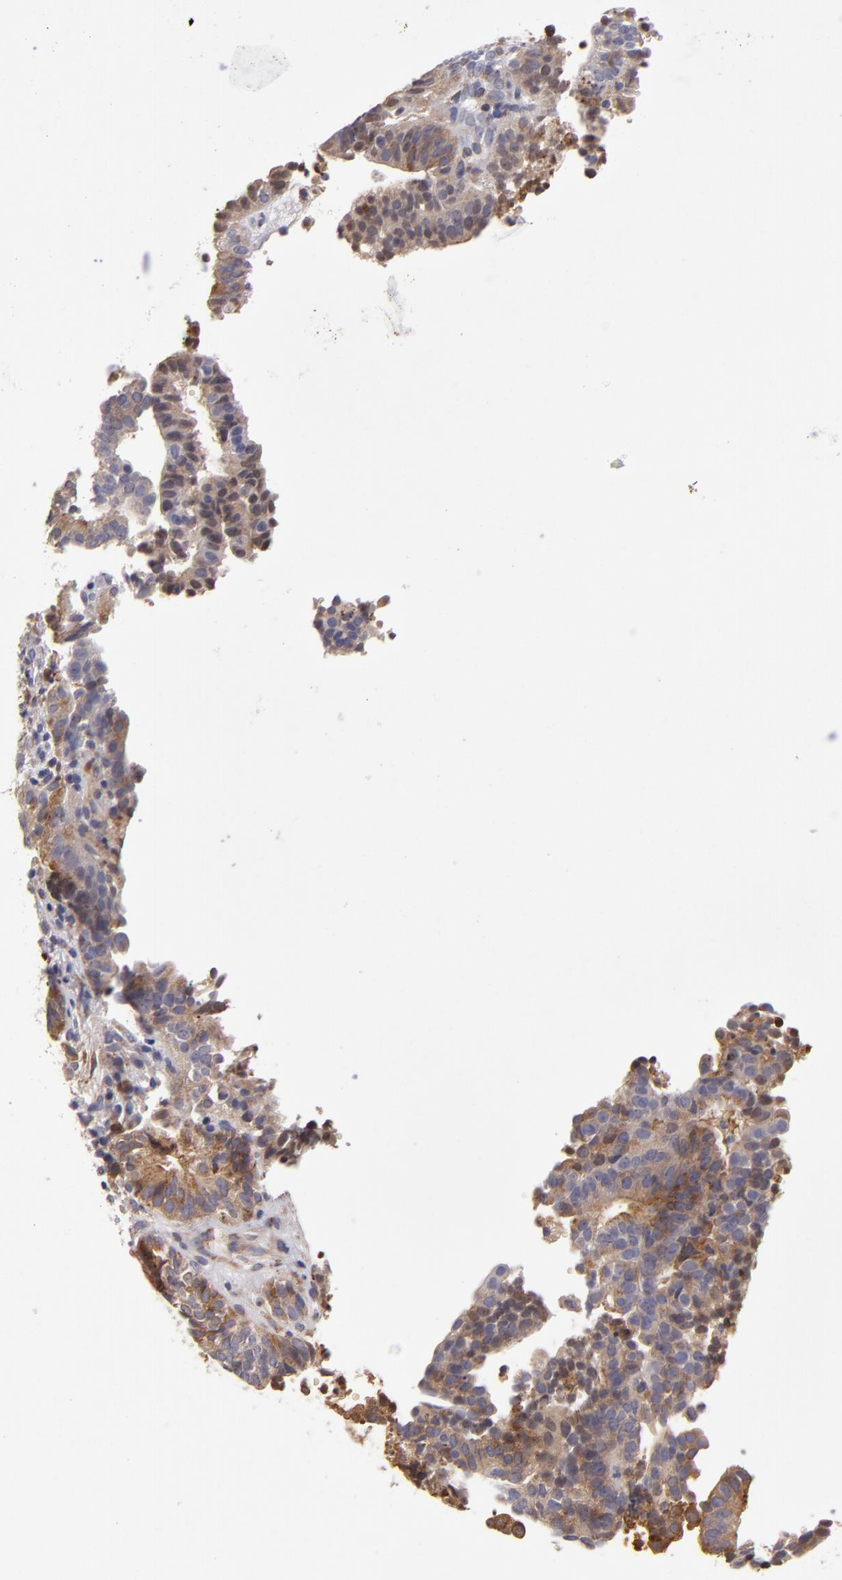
{"staining": {"intensity": "moderate", "quantity": ">75%", "location": "cytoplasmic/membranous"}, "tissue": "cervical cancer", "cell_type": "Tumor cells", "image_type": "cancer", "snomed": [{"axis": "morphology", "description": "Adenocarcinoma, NOS"}, {"axis": "topography", "description": "Cervix"}], "caption": "This is a micrograph of immunohistochemistry (IHC) staining of cervical cancer, which shows moderate positivity in the cytoplasmic/membranous of tumor cells.", "gene": "CFB", "patient": {"sex": "female", "age": 60}}